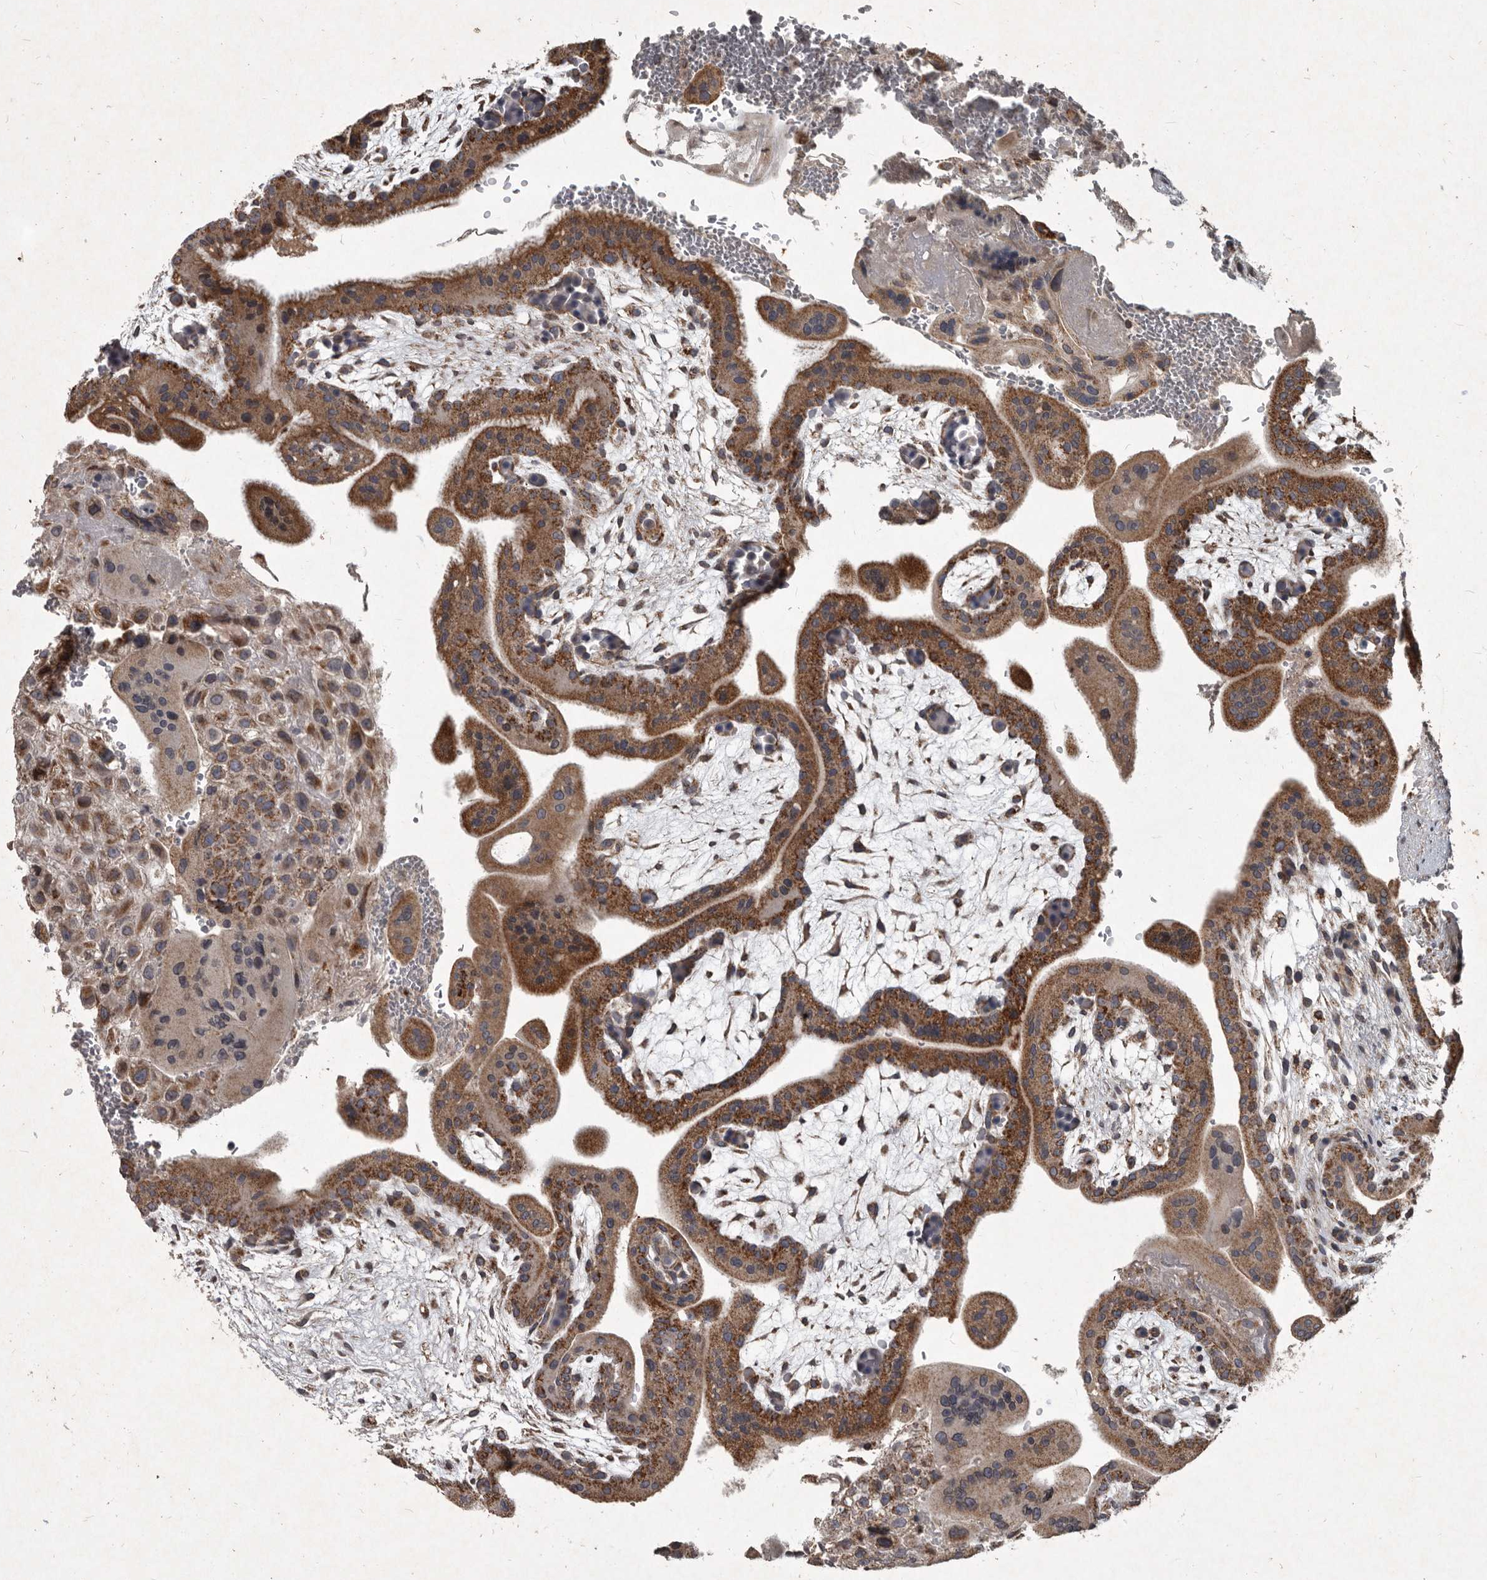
{"staining": {"intensity": "moderate", "quantity": ">75%", "location": "cytoplasmic/membranous"}, "tissue": "placenta", "cell_type": "Decidual cells", "image_type": "normal", "snomed": [{"axis": "morphology", "description": "Normal tissue, NOS"}, {"axis": "topography", "description": "Placenta"}], "caption": "DAB (3,3'-diaminobenzidine) immunohistochemical staining of unremarkable human placenta reveals moderate cytoplasmic/membranous protein positivity in about >75% of decidual cells. (brown staining indicates protein expression, while blue staining denotes nuclei).", "gene": "MRPS15", "patient": {"sex": "female", "age": 35}}